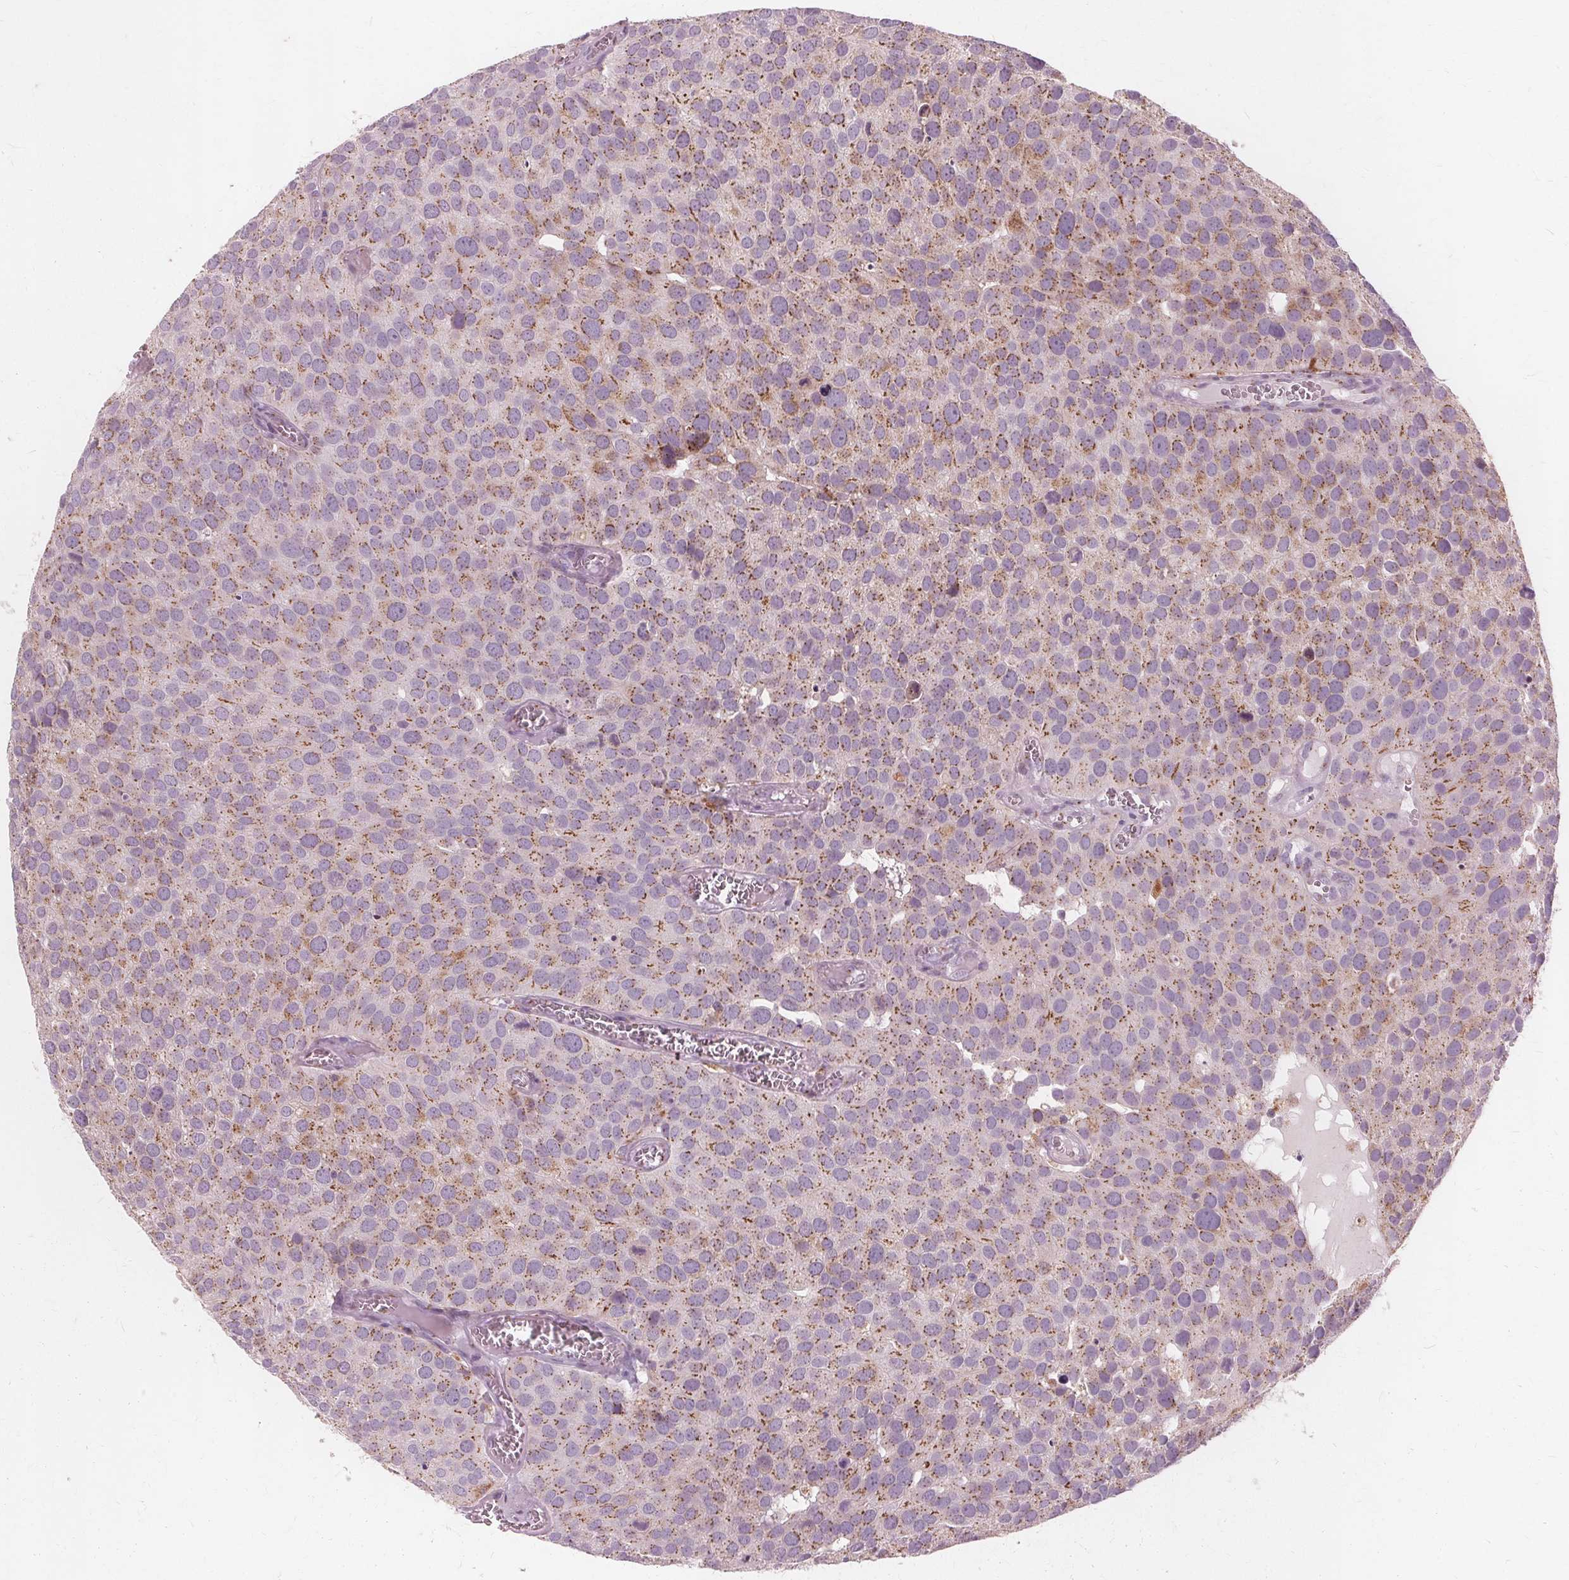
{"staining": {"intensity": "moderate", "quantity": "25%-75%", "location": "cytoplasmic/membranous"}, "tissue": "urothelial cancer", "cell_type": "Tumor cells", "image_type": "cancer", "snomed": [{"axis": "morphology", "description": "Urothelial carcinoma, Low grade"}, {"axis": "topography", "description": "Urinary bladder"}], "caption": "Human low-grade urothelial carcinoma stained for a protein (brown) reveals moderate cytoplasmic/membranous positive expression in approximately 25%-75% of tumor cells.", "gene": "DNASE2", "patient": {"sex": "female", "age": 69}}